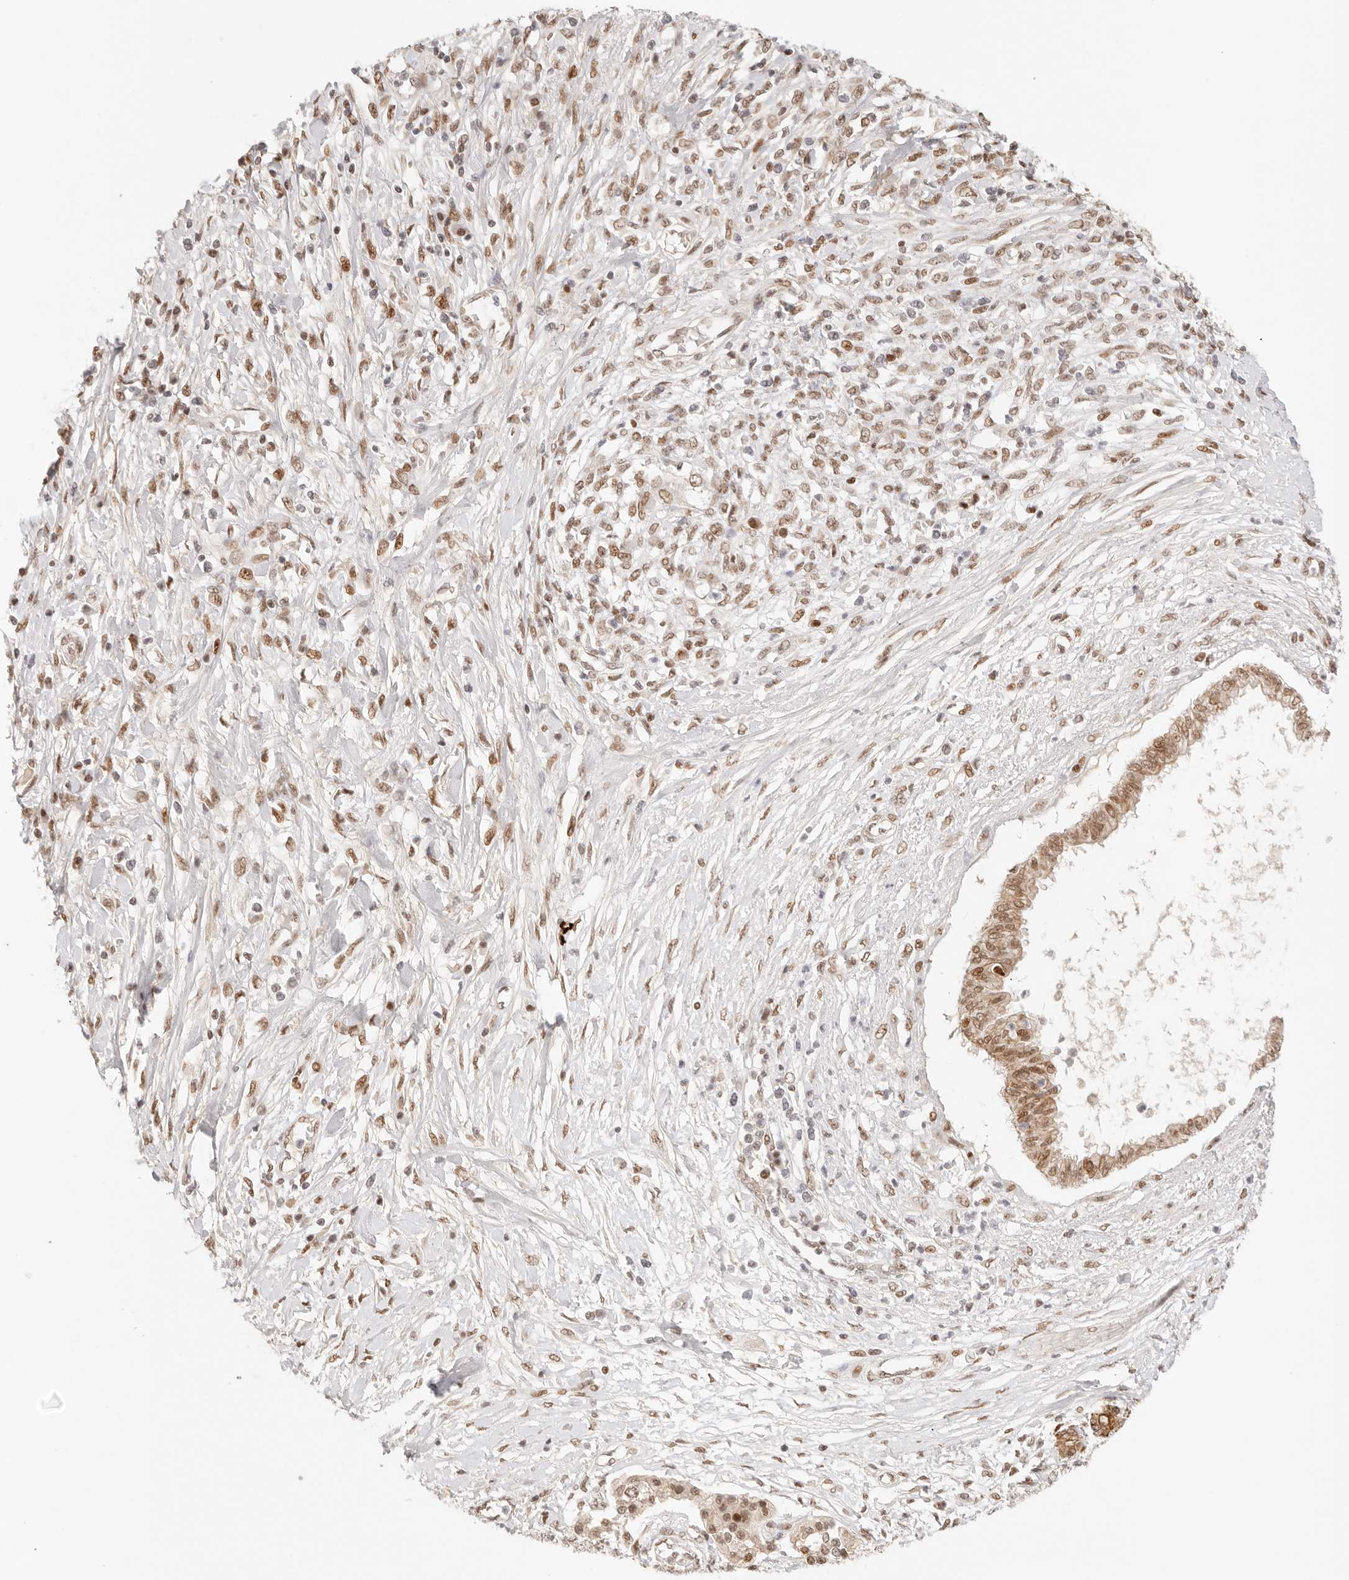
{"staining": {"intensity": "strong", "quantity": ">75%", "location": "nuclear"}, "tissue": "pancreatic cancer", "cell_type": "Tumor cells", "image_type": "cancer", "snomed": [{"axis": "morphology", "description": "Adenocarcinoma, NOS"}, {"axis": "topography", "description": "Pancreas"}], "caption": "Brown immunohistochemical staining in pancreatic cancer (adenocarcinoma) exhibits strong nuclear staining in about >75% of tumor cells. The protein of interest is stained brown, and the nuclei are stained in blue (DAB (3,3'-diaminobenzidine) IHC with brightfield microscopy, high magnification).", "gene": "HOXC5", "patient": {"sex": "female", "age": 56}}